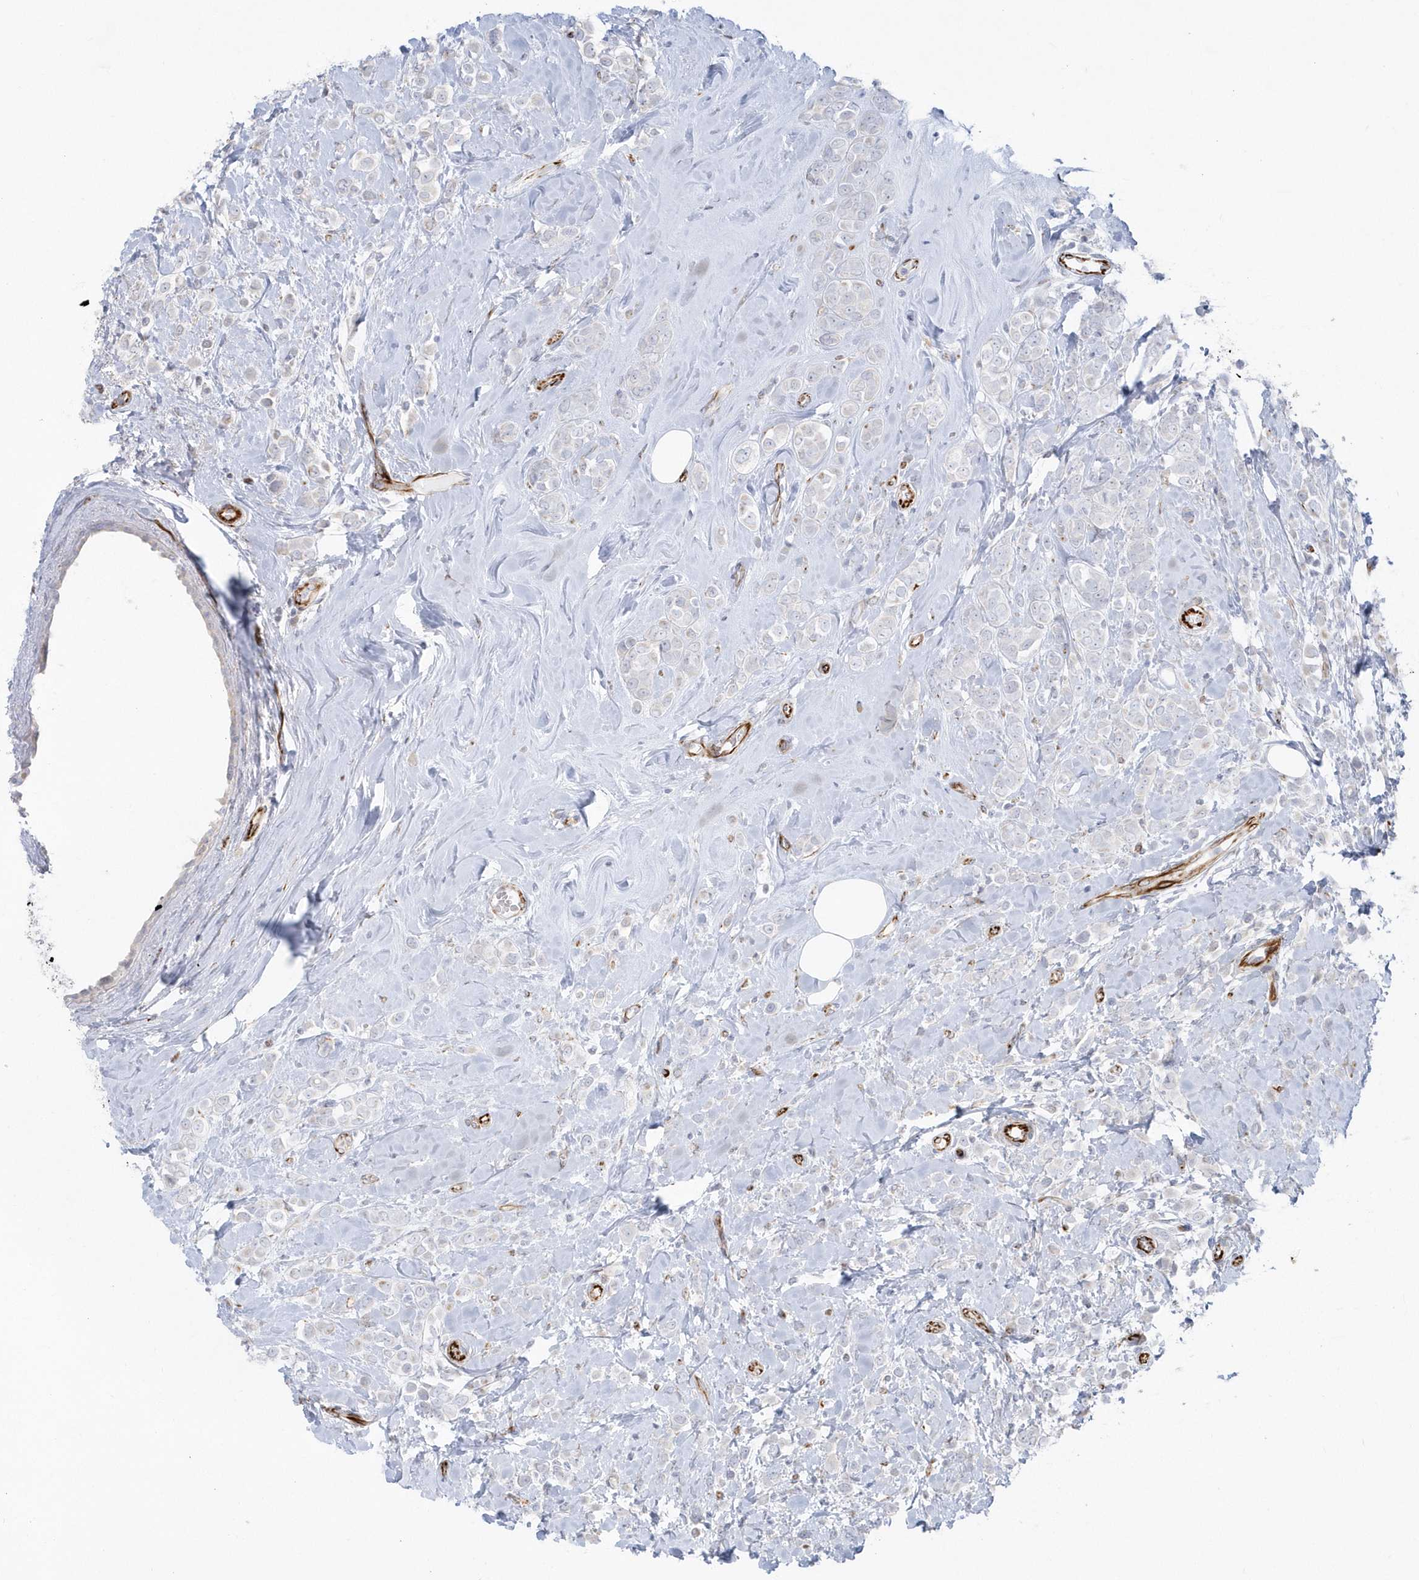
{"staining": {"intensity": "negative", "quantity": "none", "location": "none"}, "tissue": "breast cancer", "cell_type": "Tumor cells", "image_type": "cancer", "snomed": [{"axis": "morphology", "description": "Lobular carcinoma"}, {"axis": "topography", "description": "Breast"}], "caption": "High magnification brightfield microscopy of lobular carcinoma (breast) stained with DAB (brown) and counterstained with hematoxylin (blue): tumor cells show no significant positivity.", "gene": "PPIL6", "patient": {"sex": "female", "age": 47}}